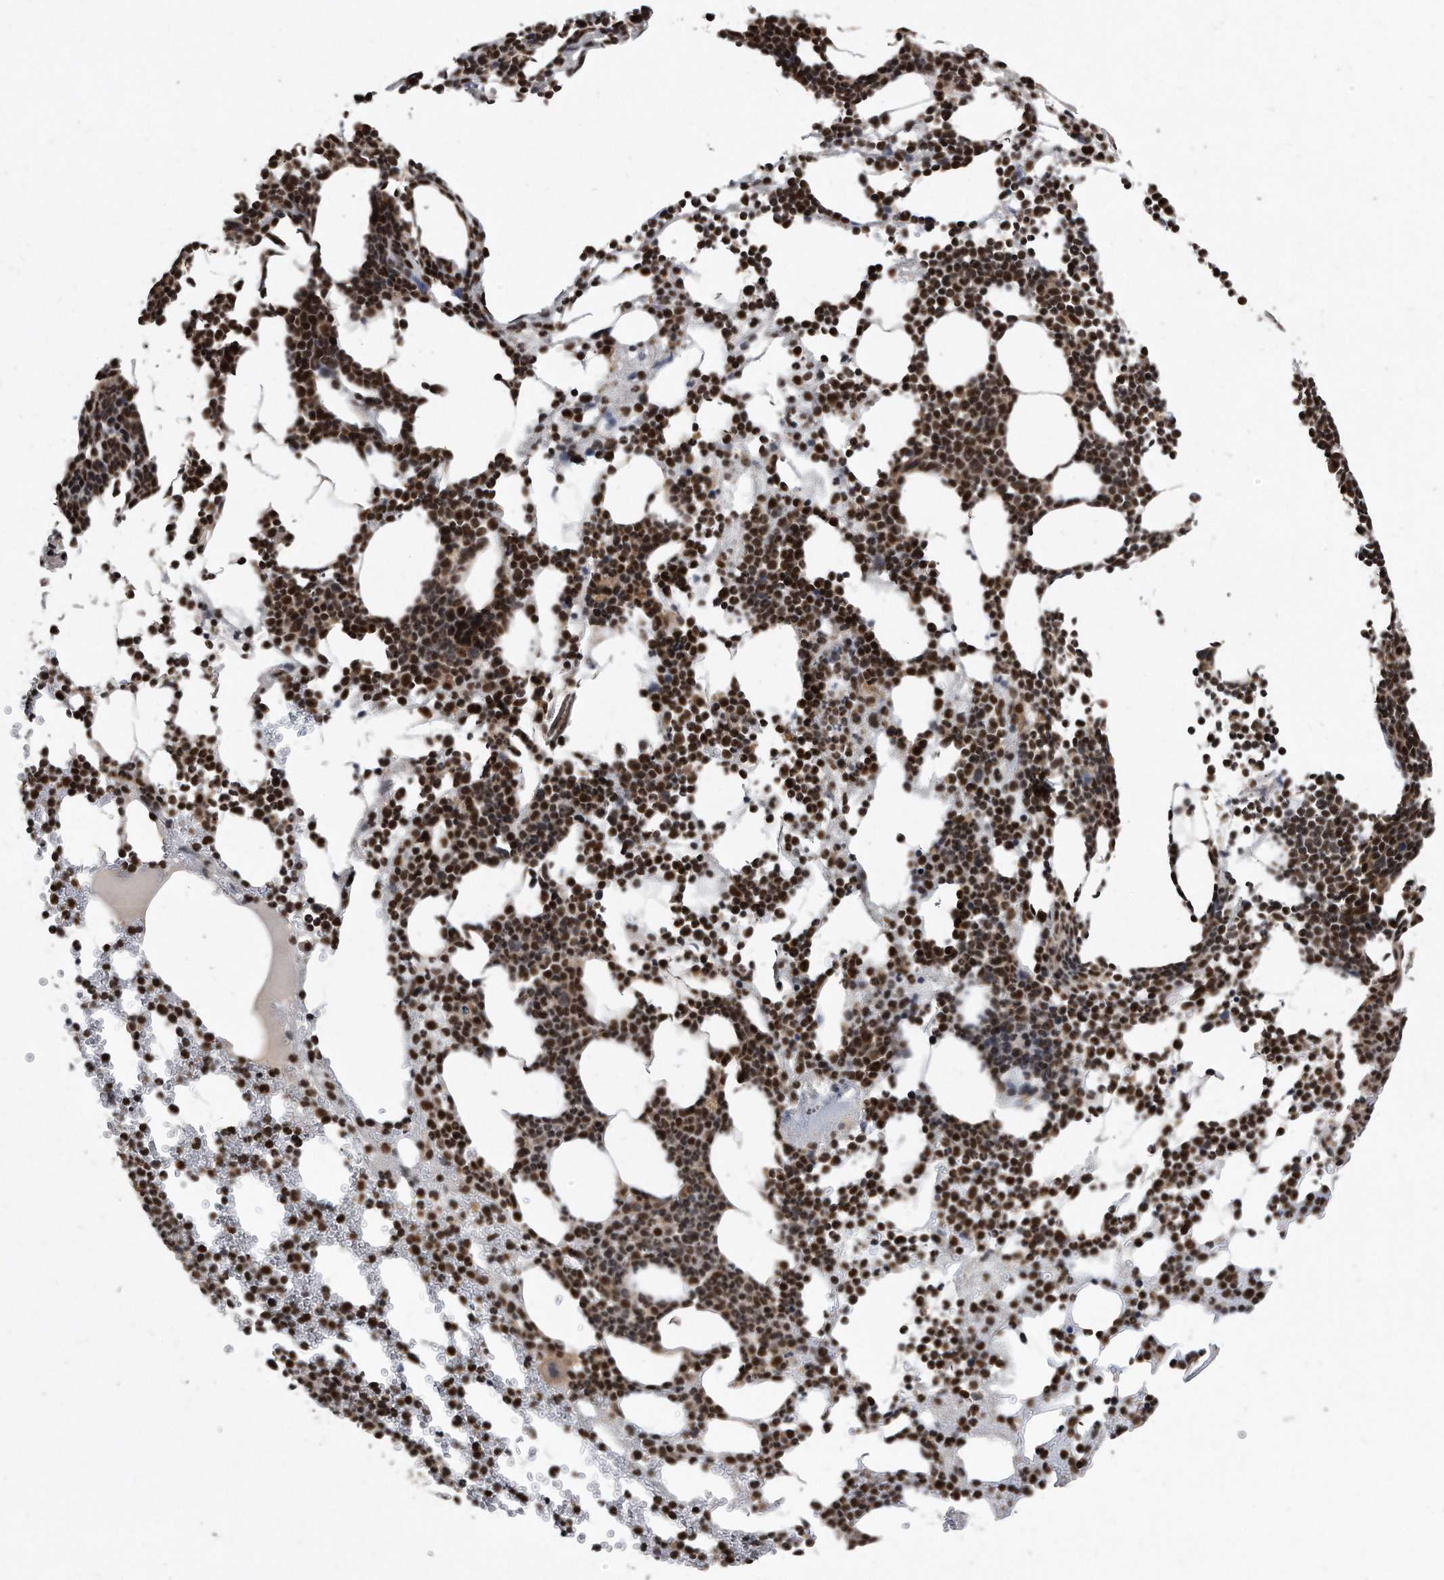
{"staining": {"intensity": "strong", "quantity": "25%-75%", "location": "nuclear"}, "tissue": "bone marrow", "cell_type": "Hematopoietic cells", "image_type": "normal", "snomed": [{"axis": "morphology", "description": "Normal tissue, NOS"}, {"axis": "topography", "description": "Bone marrow"}], "caption": "Immunohistochemistry histopathology image of normal bone marrow stained for a protein (brown), which exhibits high levels of strong nuclear expression in about 25%-75% of hematopoietic cells.", "gene": "DUSP22", "patient": {"sex": "female", "age": 67}}